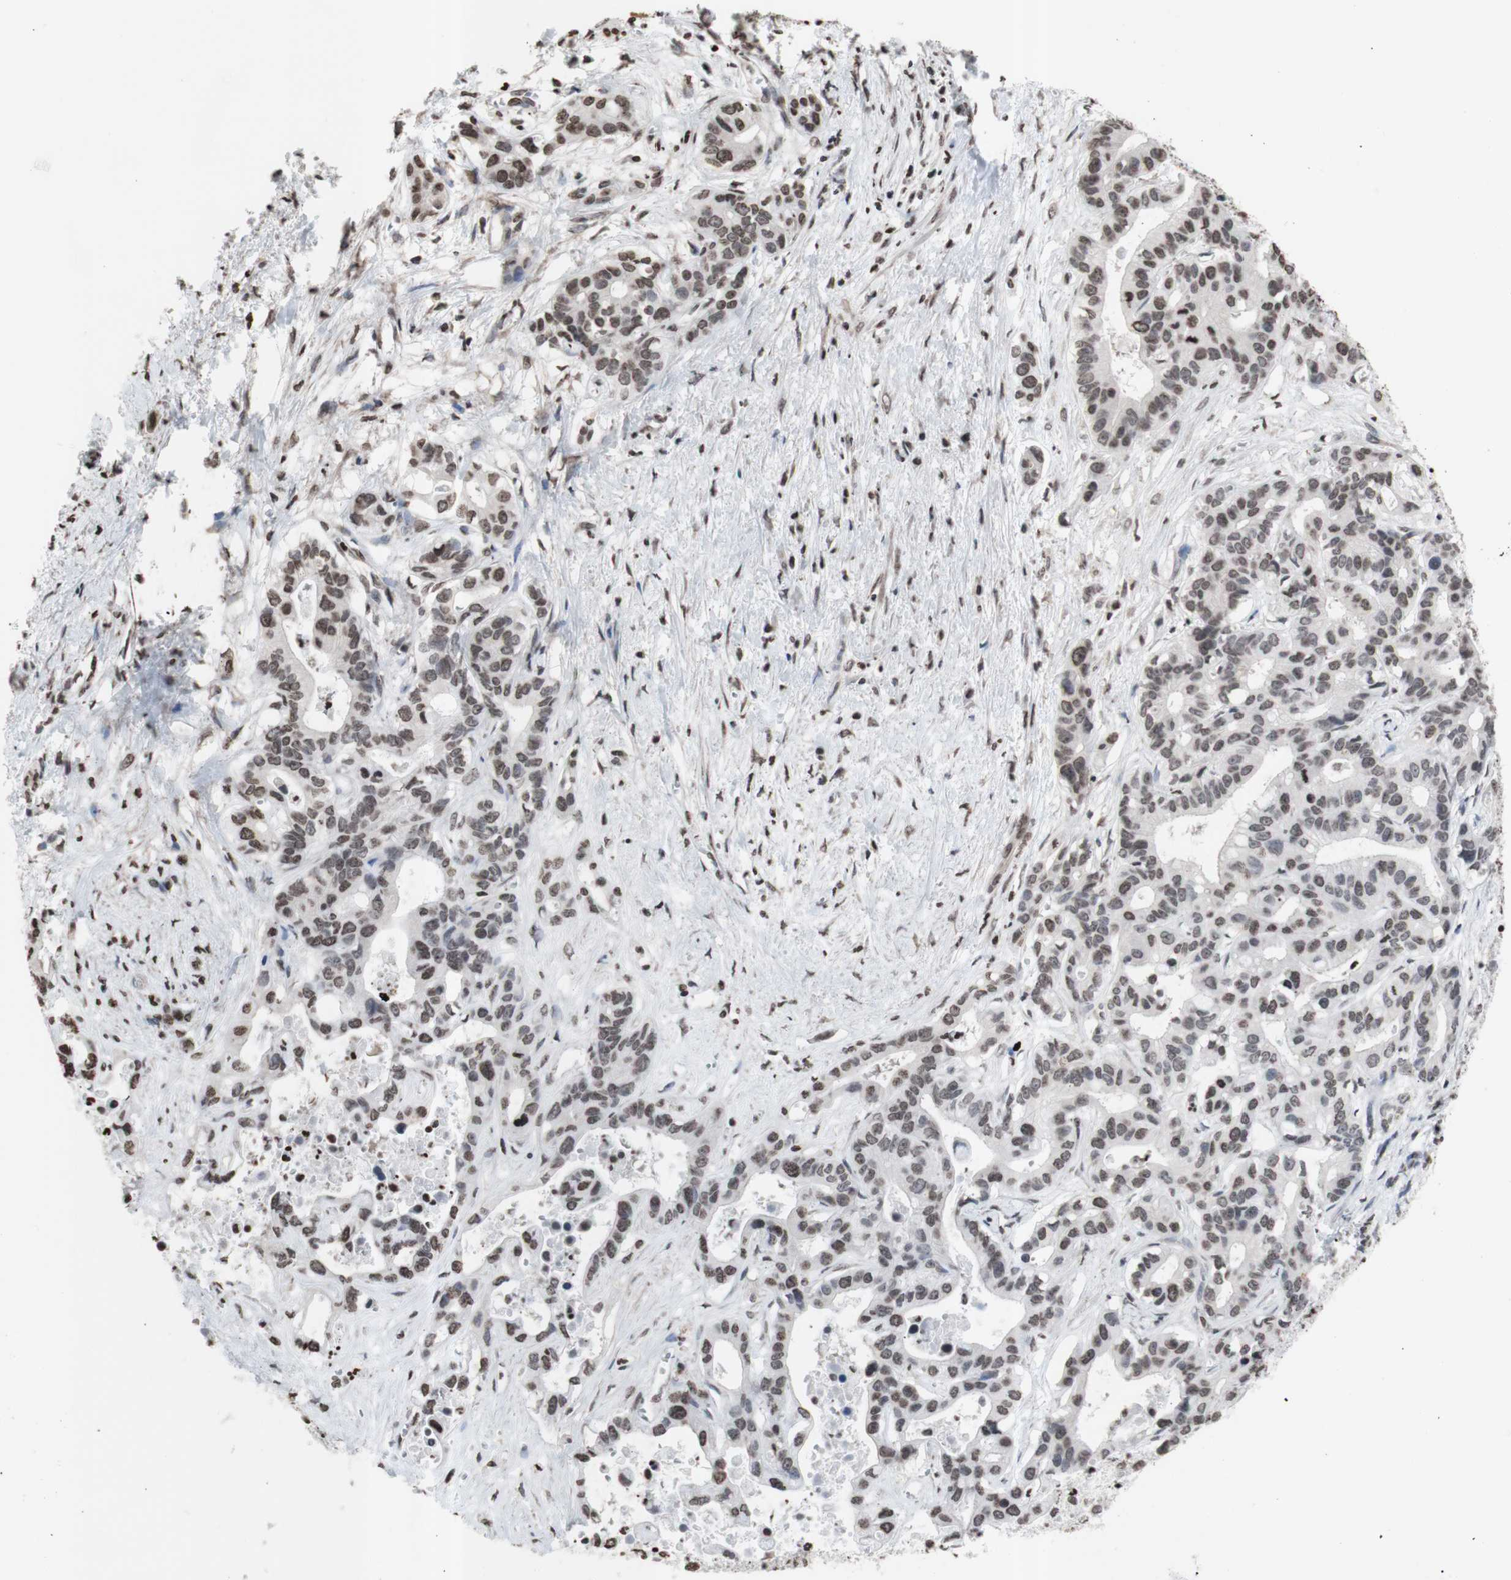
{"staining": {"intensity": "weak", "quantity": ">75%", "location": "nuclear"}, "tissue": "liver cancer", "cell_type": "Tumor cells", "image_type": "cancer", "snomed": [{"axis": "morphology", "description": "Cholangiocarcinoma"}, {"axis": "topography", "description": "Liver"}], "caption": "High-power microscopy captured an IHC histopathology image of liver cancer (cholangiocarcinoma), revealing weak nuclear expression in approximately >75% of tumor cells. The staining was performed using DAB, with brown indicating positive protein expression. Nuclei are stained blue with hematoxylin.", "gene": "SNAI2", "patient": {"sex": "female", "age": 65}}